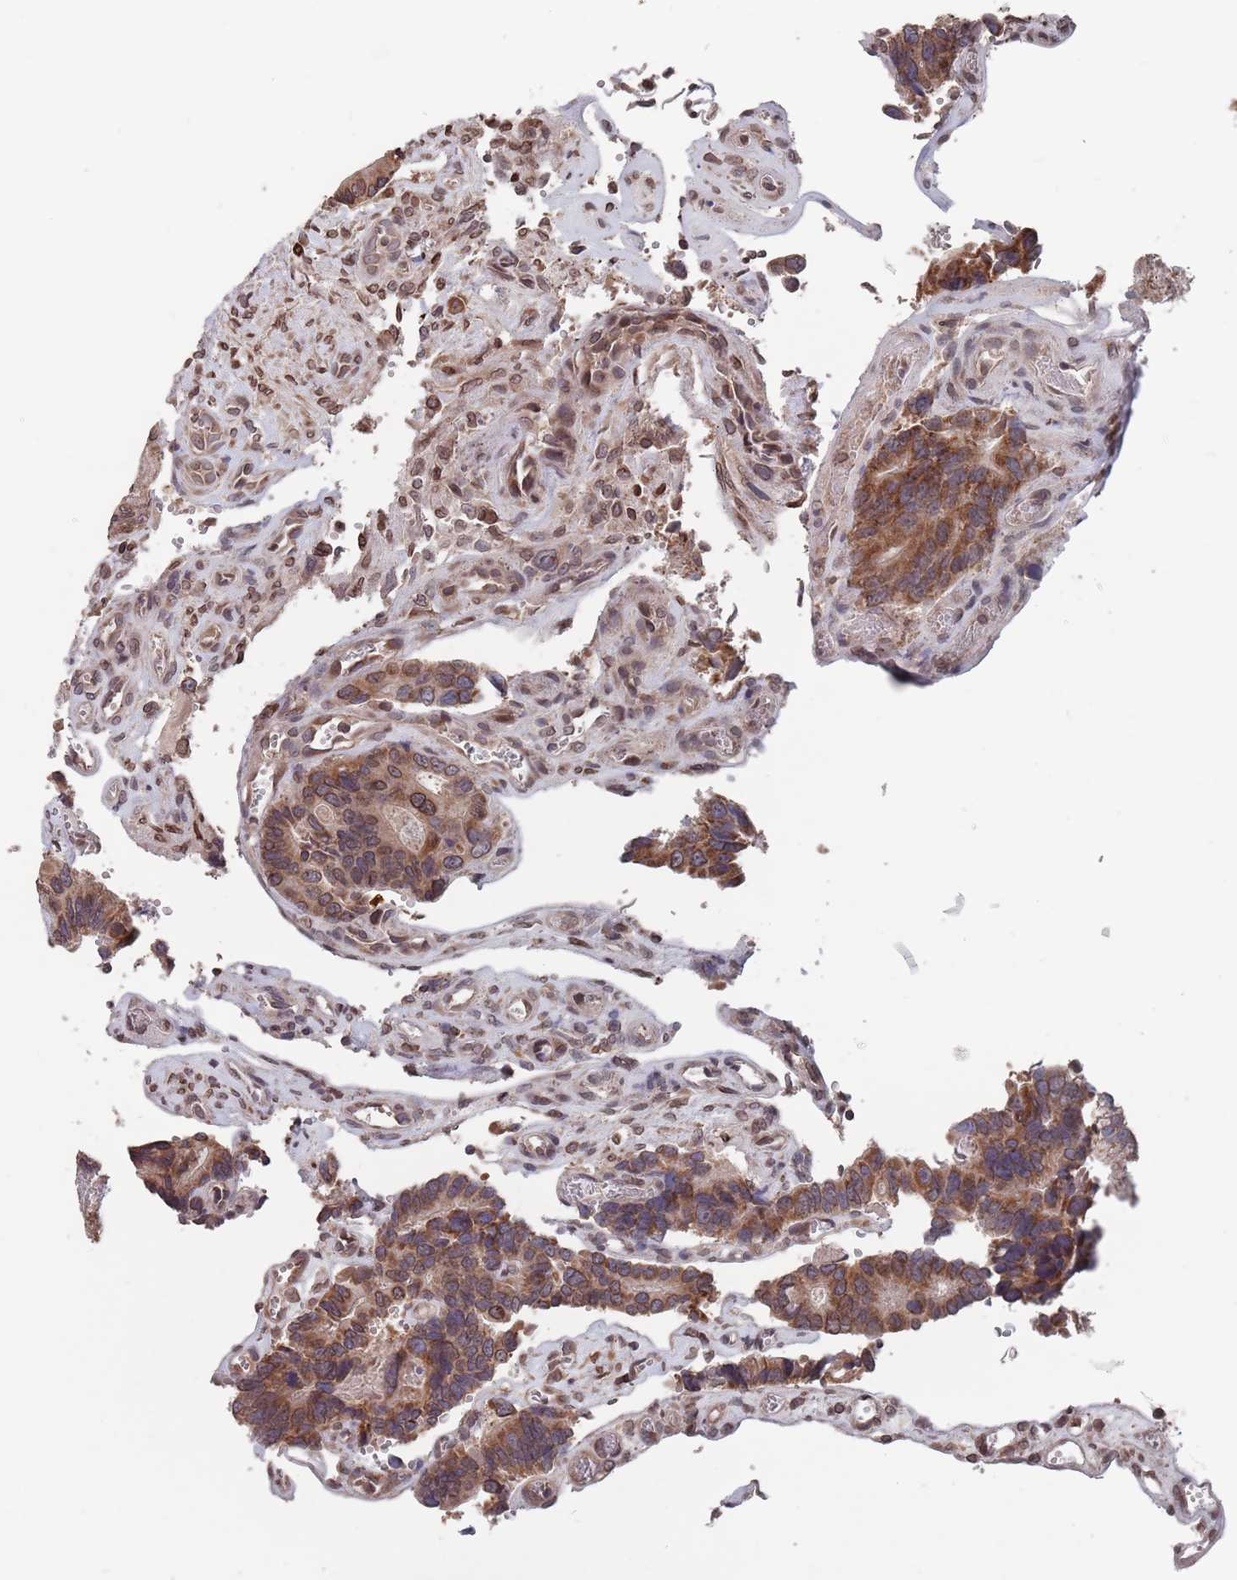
{"staining": {"intensity": "moderate", "quantity": ">75%", "location": "cytoplasmic/membranous,nuclear"}, "tissue": "colorectal cancer", "cell_type": "Tumor cells", "image_type": "cancer", "snomed": [{"axis": "morphology", "description": "Adenocarcinoma, NOS"}, {"axis": "topography", "description": "Colon"}], "caption": "Immunohistochemical staining of human colorectal cancer (adenocarcinoma) reveals medium levels of moderate cytoplasmic/membranous and nuclear positivity in about >75% of tumor cells.", "gene": "SDHAF3", "patient": {"sex": "male", "age": 84}}